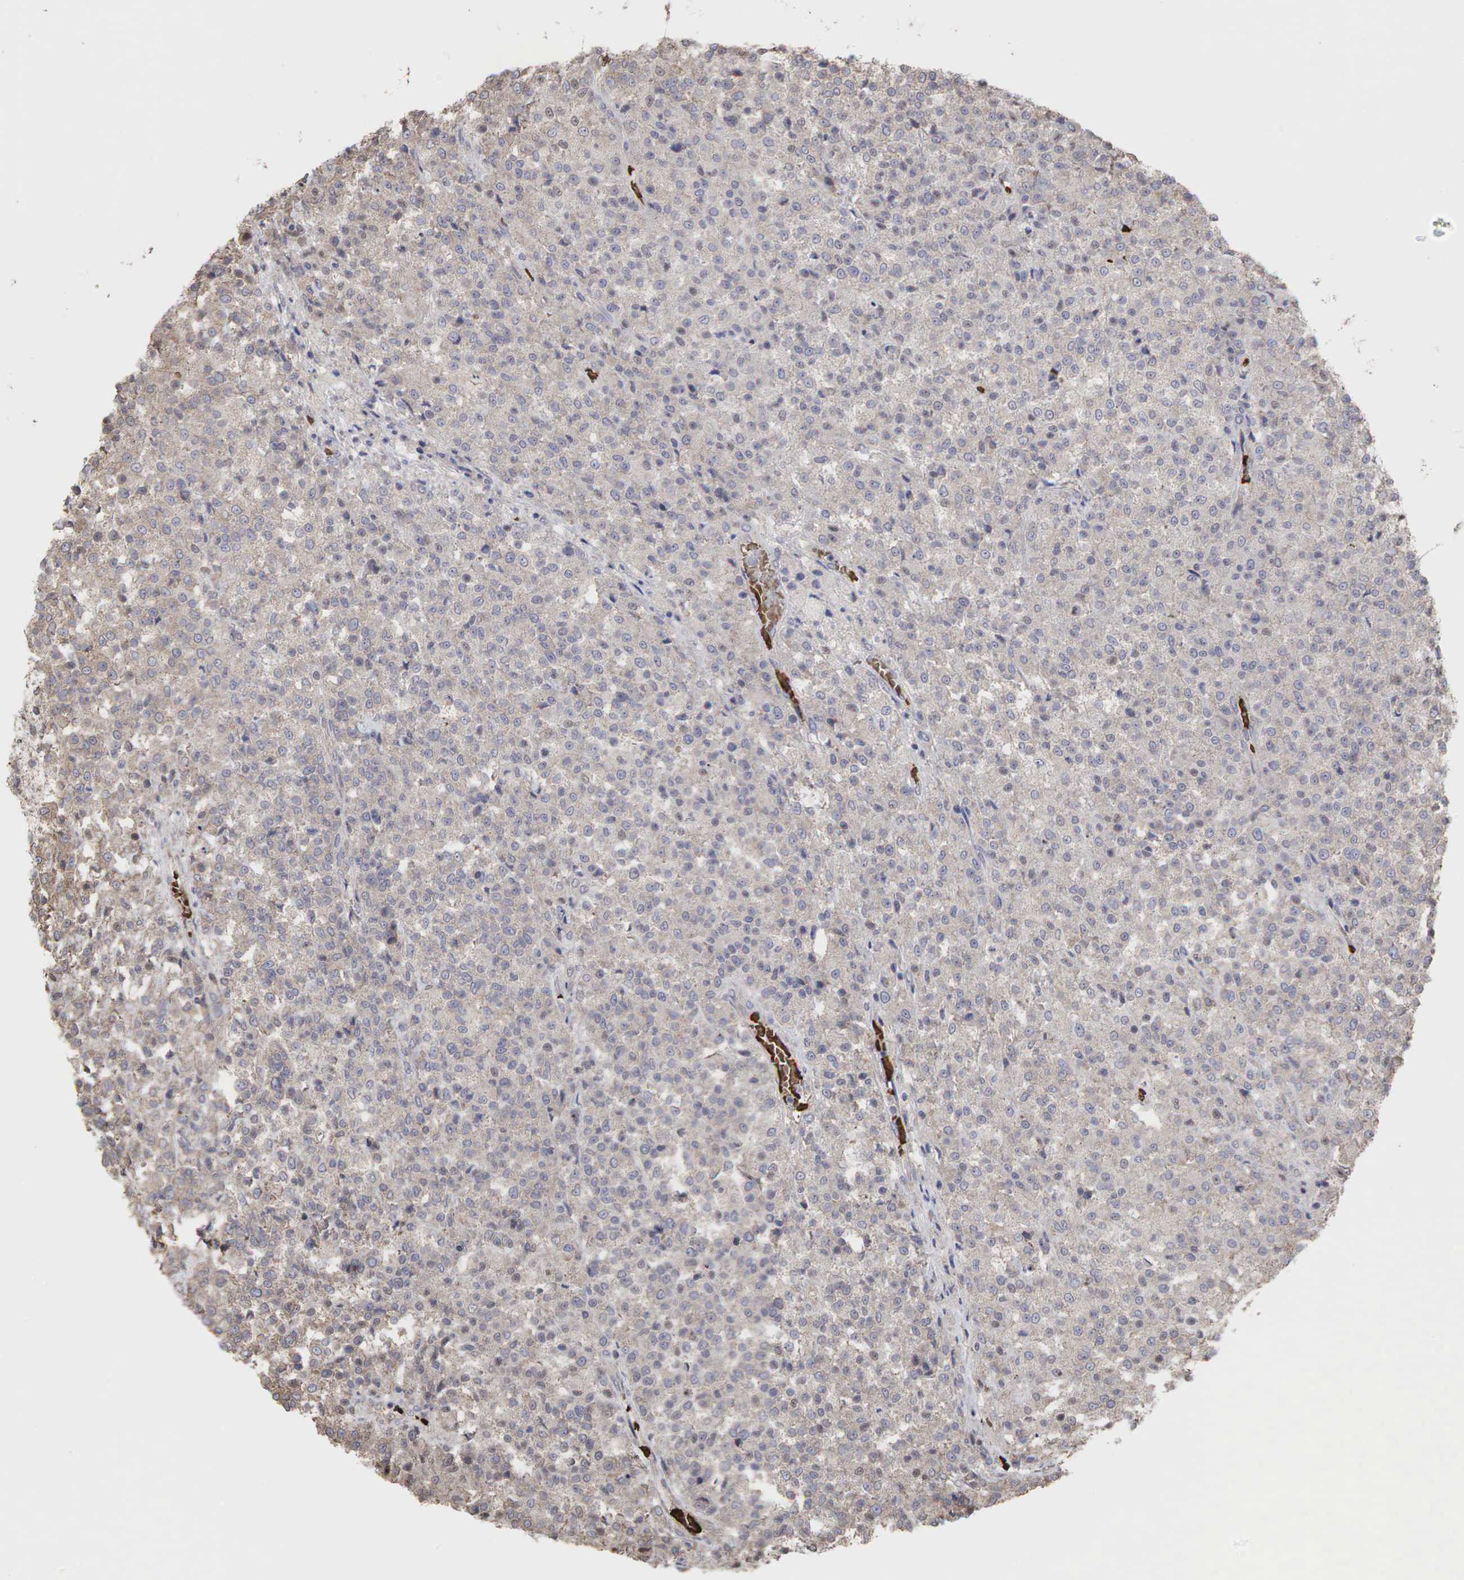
{"staining": {"intensity": "weak", "quantity": ">75%", "location": "cytoplasmic/membranous"}, "tissue": "testis cancer", "cell_type": "Tumor cells", "image_type": "cancer", "snomed": [{"axis": "morphology", "description": "Seminoma, NOS"}, {"axis": "topography", "description": "Testis"}], "caption": "High-power microscopy captured an immunohistochemistry (IHC) image of seminoma (testis), revealing weak cytoplasmic/membranous positivity in approximately >75% of tumor cells.", "gene": "PABPC5", "patient": {"sex": "male", "age": 59}}